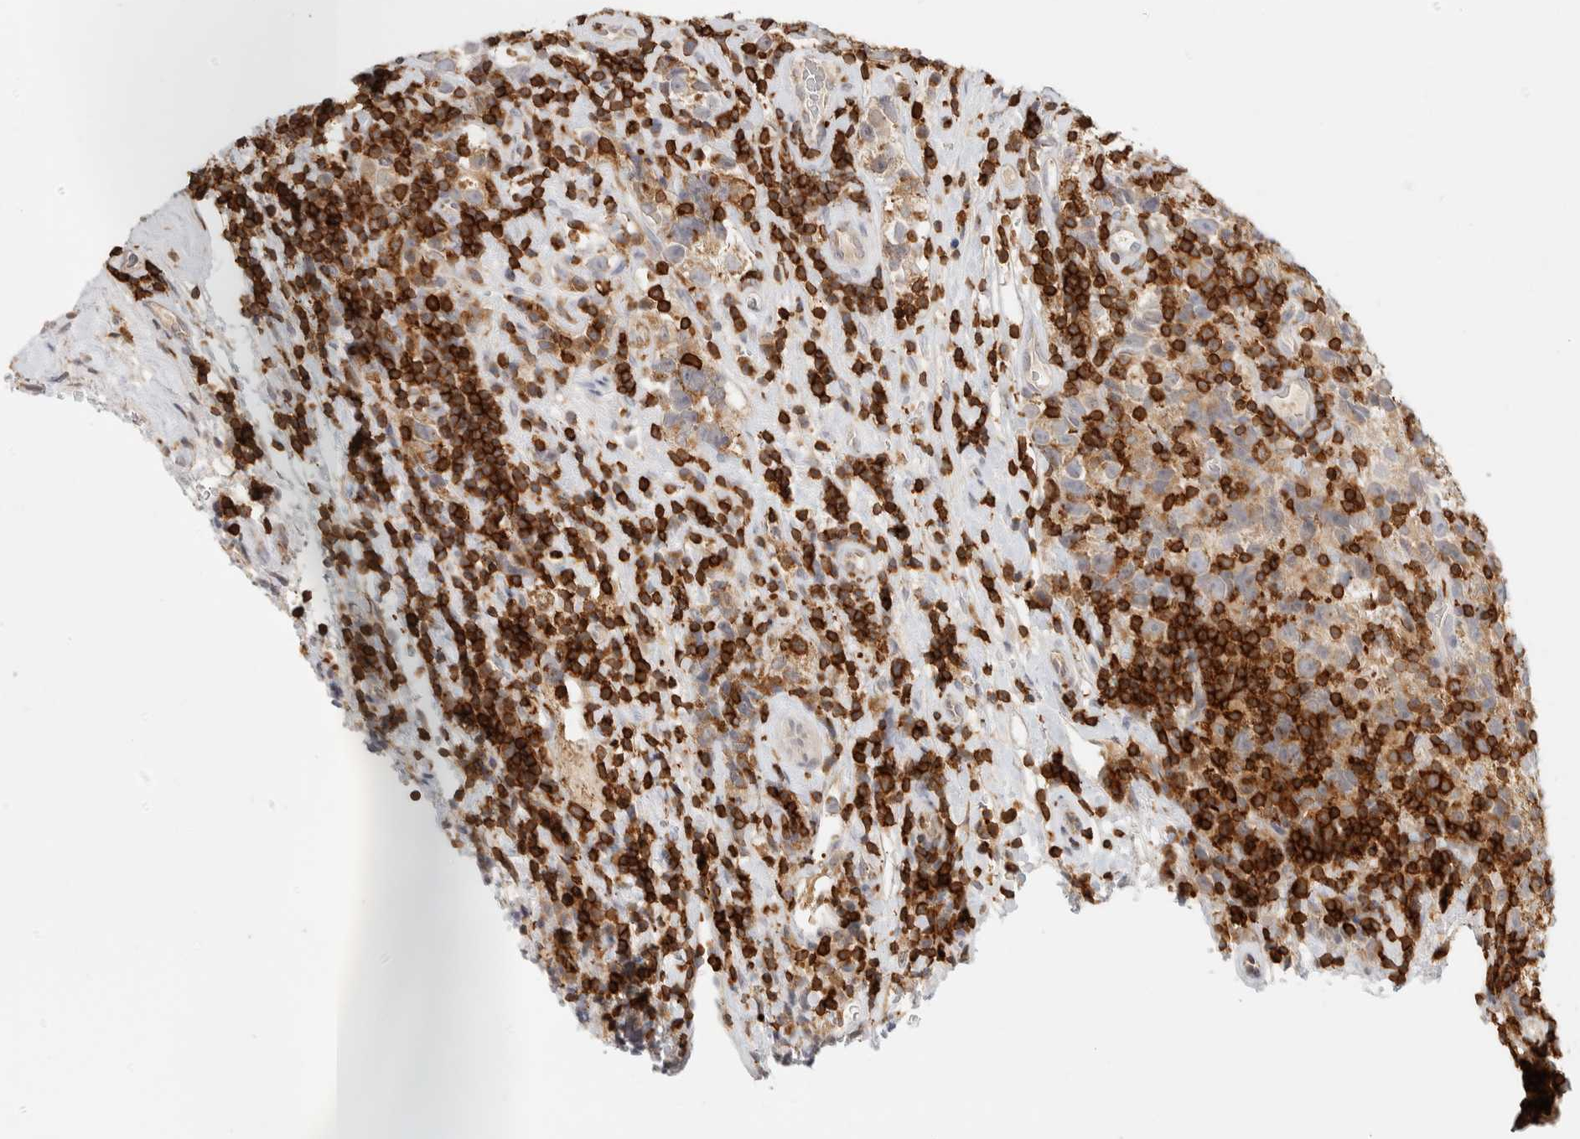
{"staining": {"intensity": "moderate", "quantity": ">75%", "location": "cytoplasmic/membranous"}, "tissue": "testis cancer", "cell_type": "Tumor cells", "image_type": "cancer", "snomed": [{"axis": "morphology", "description": "Normal tissue, NOS"}, {"axis": "morphology", "description": "Seminoma, NOS"}, {"axis": "topography", "description": "Testis"}], "caption": "Seminoma (testis) was stained to show a protein in brown. There is medium levels of moderate cytoplasmic/membranous staining in about >75% of tumor cells.", "gene": "RUNDC1", "patient": {"sex": "male", "age": 43}}